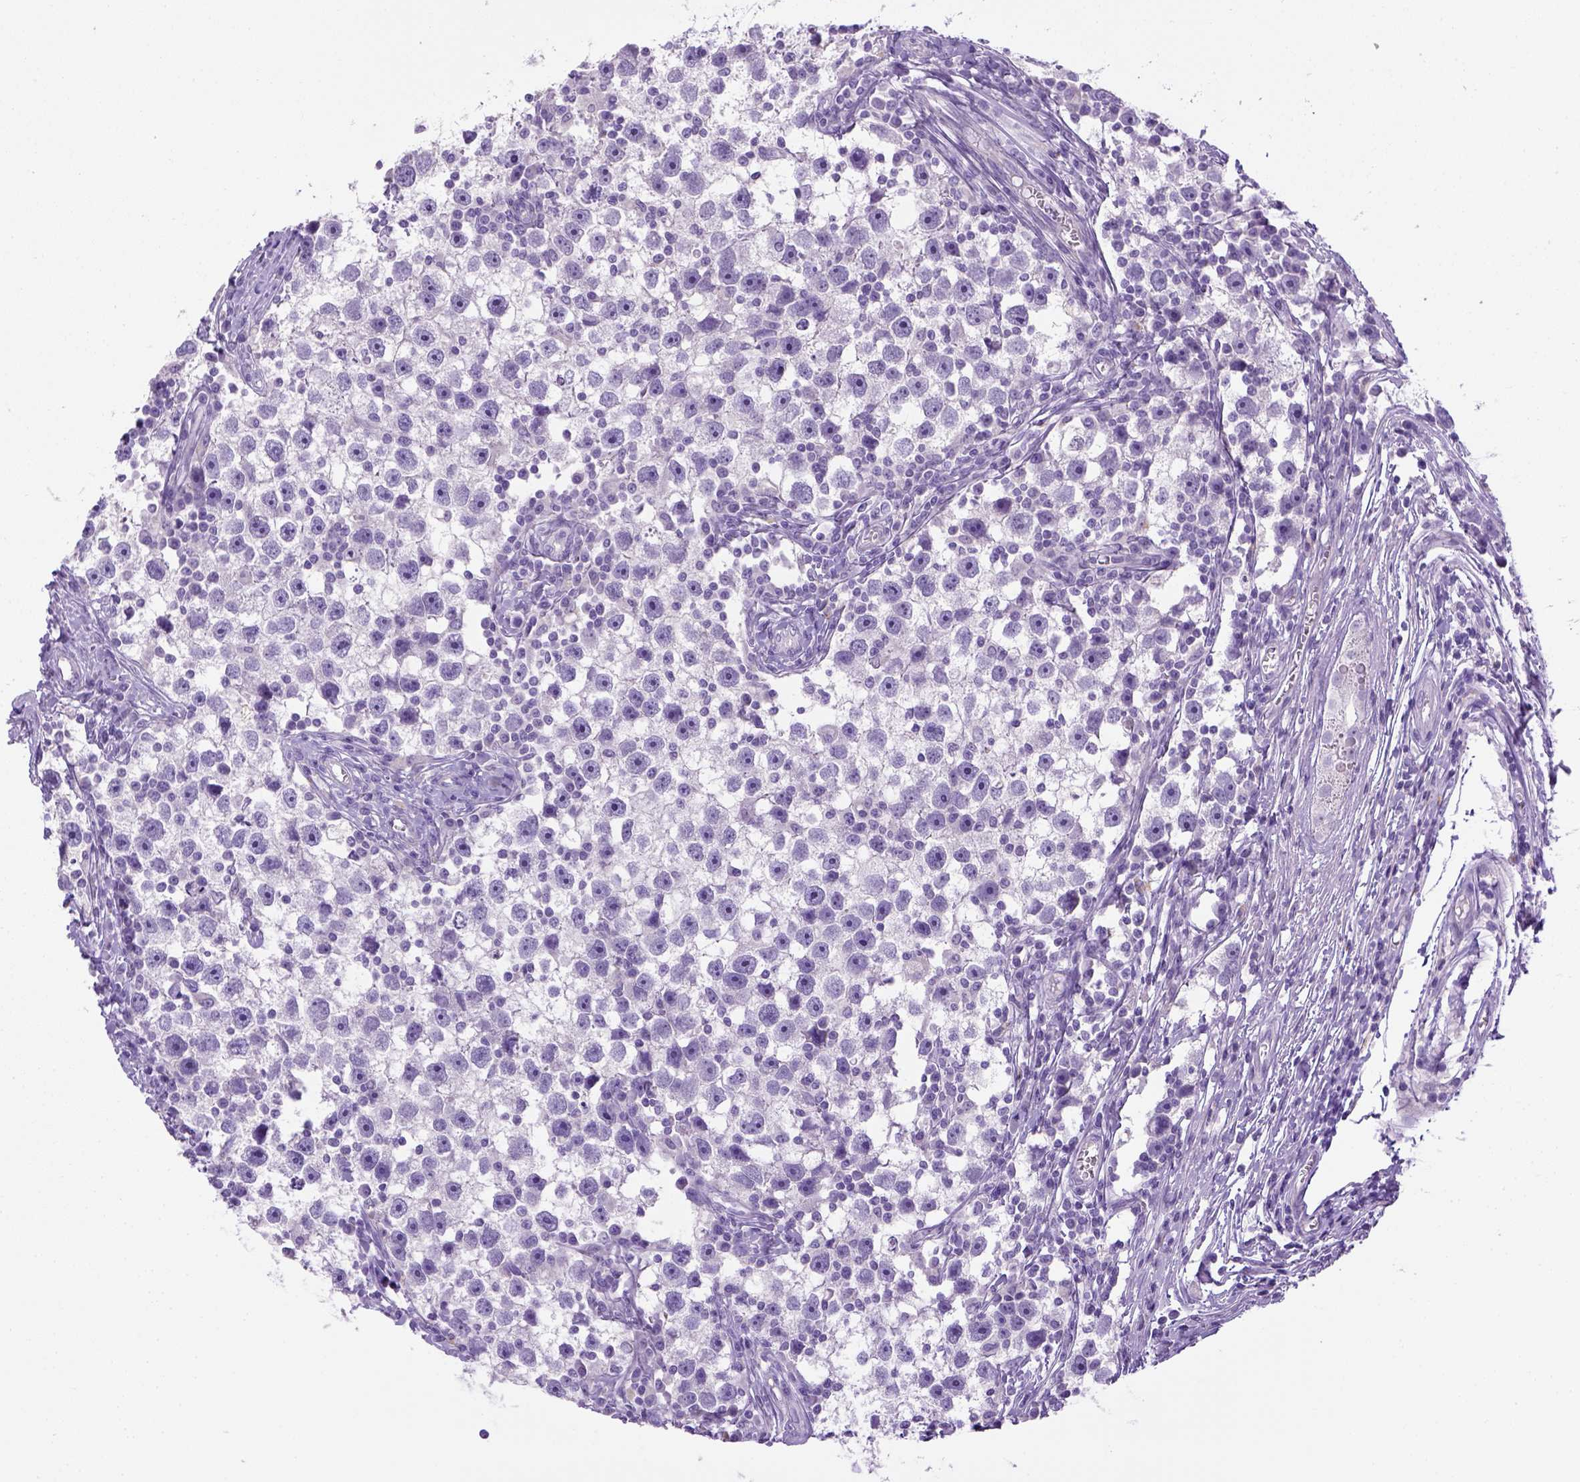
{"staining": {"intensity": "negative", "quantity": "none", "location": "none"}, "tissue": "testis cancer", "cell_type": "Tumor cells", "image_type": "cancer", "snomed": [{"axis": "morphology", "description": "Seminoma, NOS"}, {"axis": "topography", "description": "Testis"}], "caption": "This is an immunohistochemistry (IHC) micrograph of seminoma (testis). There is no positivity in tumor cells.", "gene": "KRT71", "patient": {"sex": "male", "age": 30}}